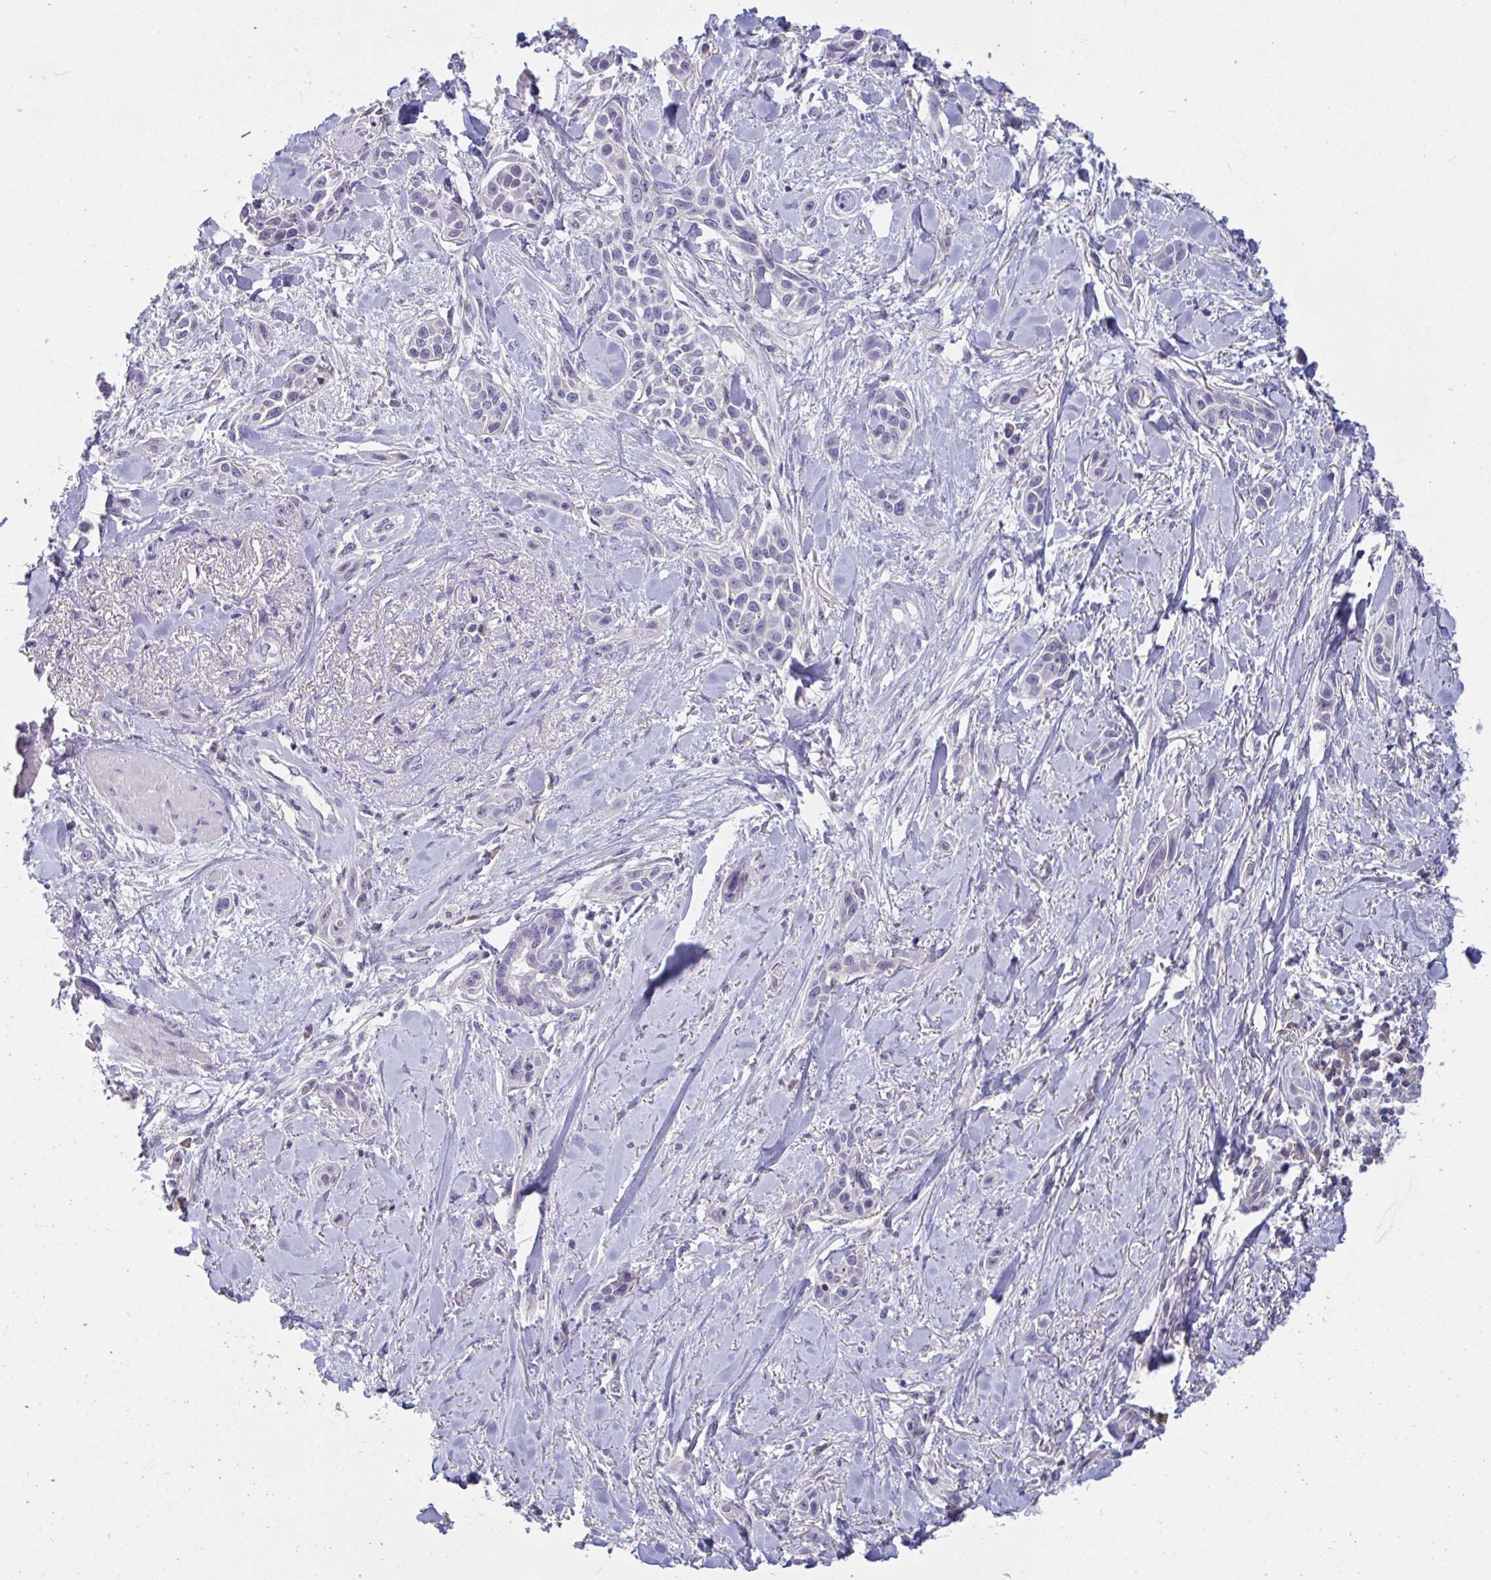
{"staining": {"intensity": "negative", "quantity": "none", "location": "none"}, "tissue": "skin cancer", "cell_type": "Tumor cells", "image_type": "cancer", "snomed": [{"axis": "morphology", "description": "Squamous cell carcinoma, NOS"}, {"axis": "topography", "description": "Skin"}], "caption": "Human skin squamous cell carcinoma stained for a protein using IHC displays no expression in tumor cells.", "gene": "MYC", "patient": {"sex": "female", "age": 69}}